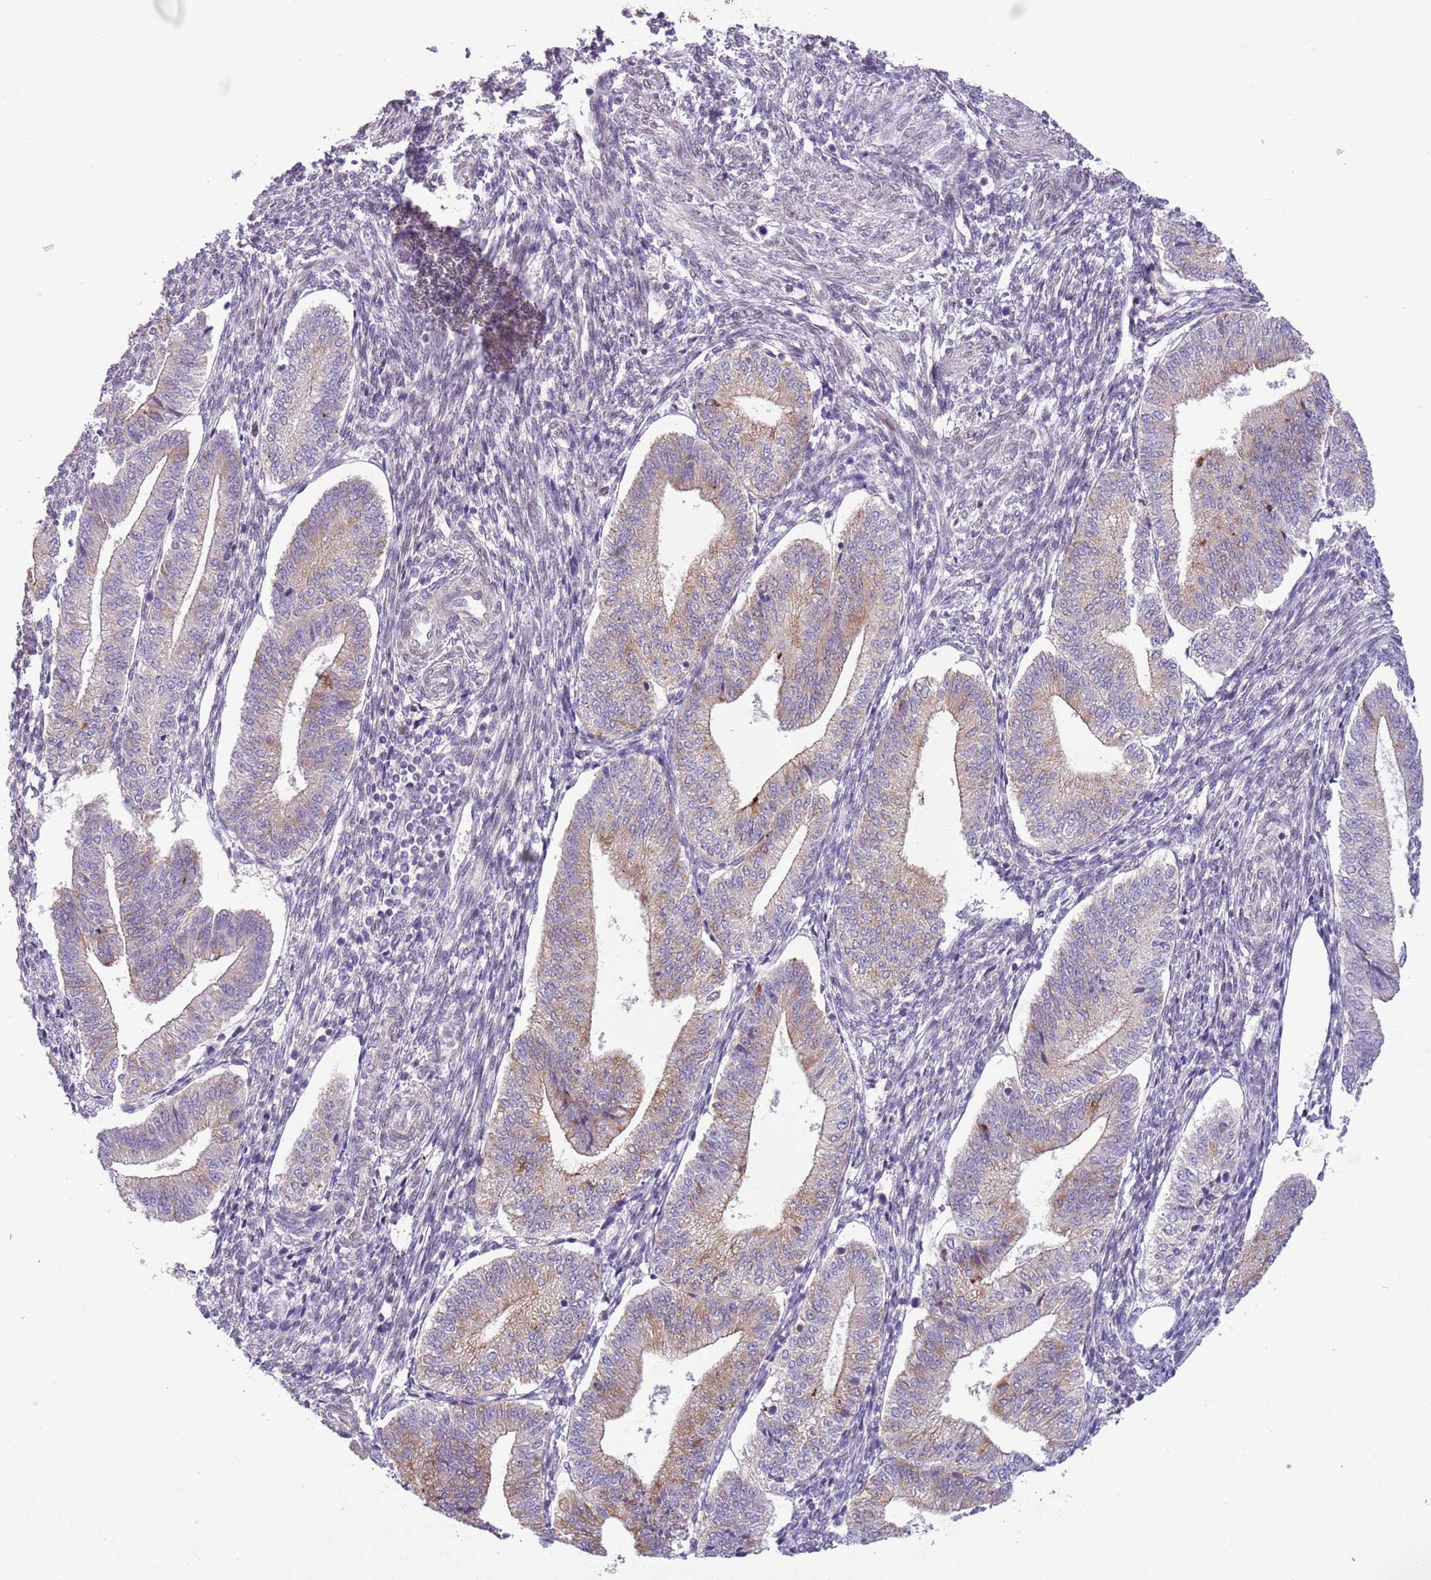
{"staining": {"intensity": "negative", "quantity": "none", "location": "none"}, "tissue": "endometrium", "cell_type": "Cells in endometrial stroma", "image_type": "normal", "snomed": [{"axis": "morphology", "description": "Normal tissue, NOS"}, {"axis": "topography", "description": "Endometrium"}], "caption": "Cells in endometrial stroma show no significant protein staining in benign endometrium. (Brightfield microscopy of DAB immunohistochemistry at high magnification).", "gene": "CCND2", "patient": {"sex": "female", "age": 34}}